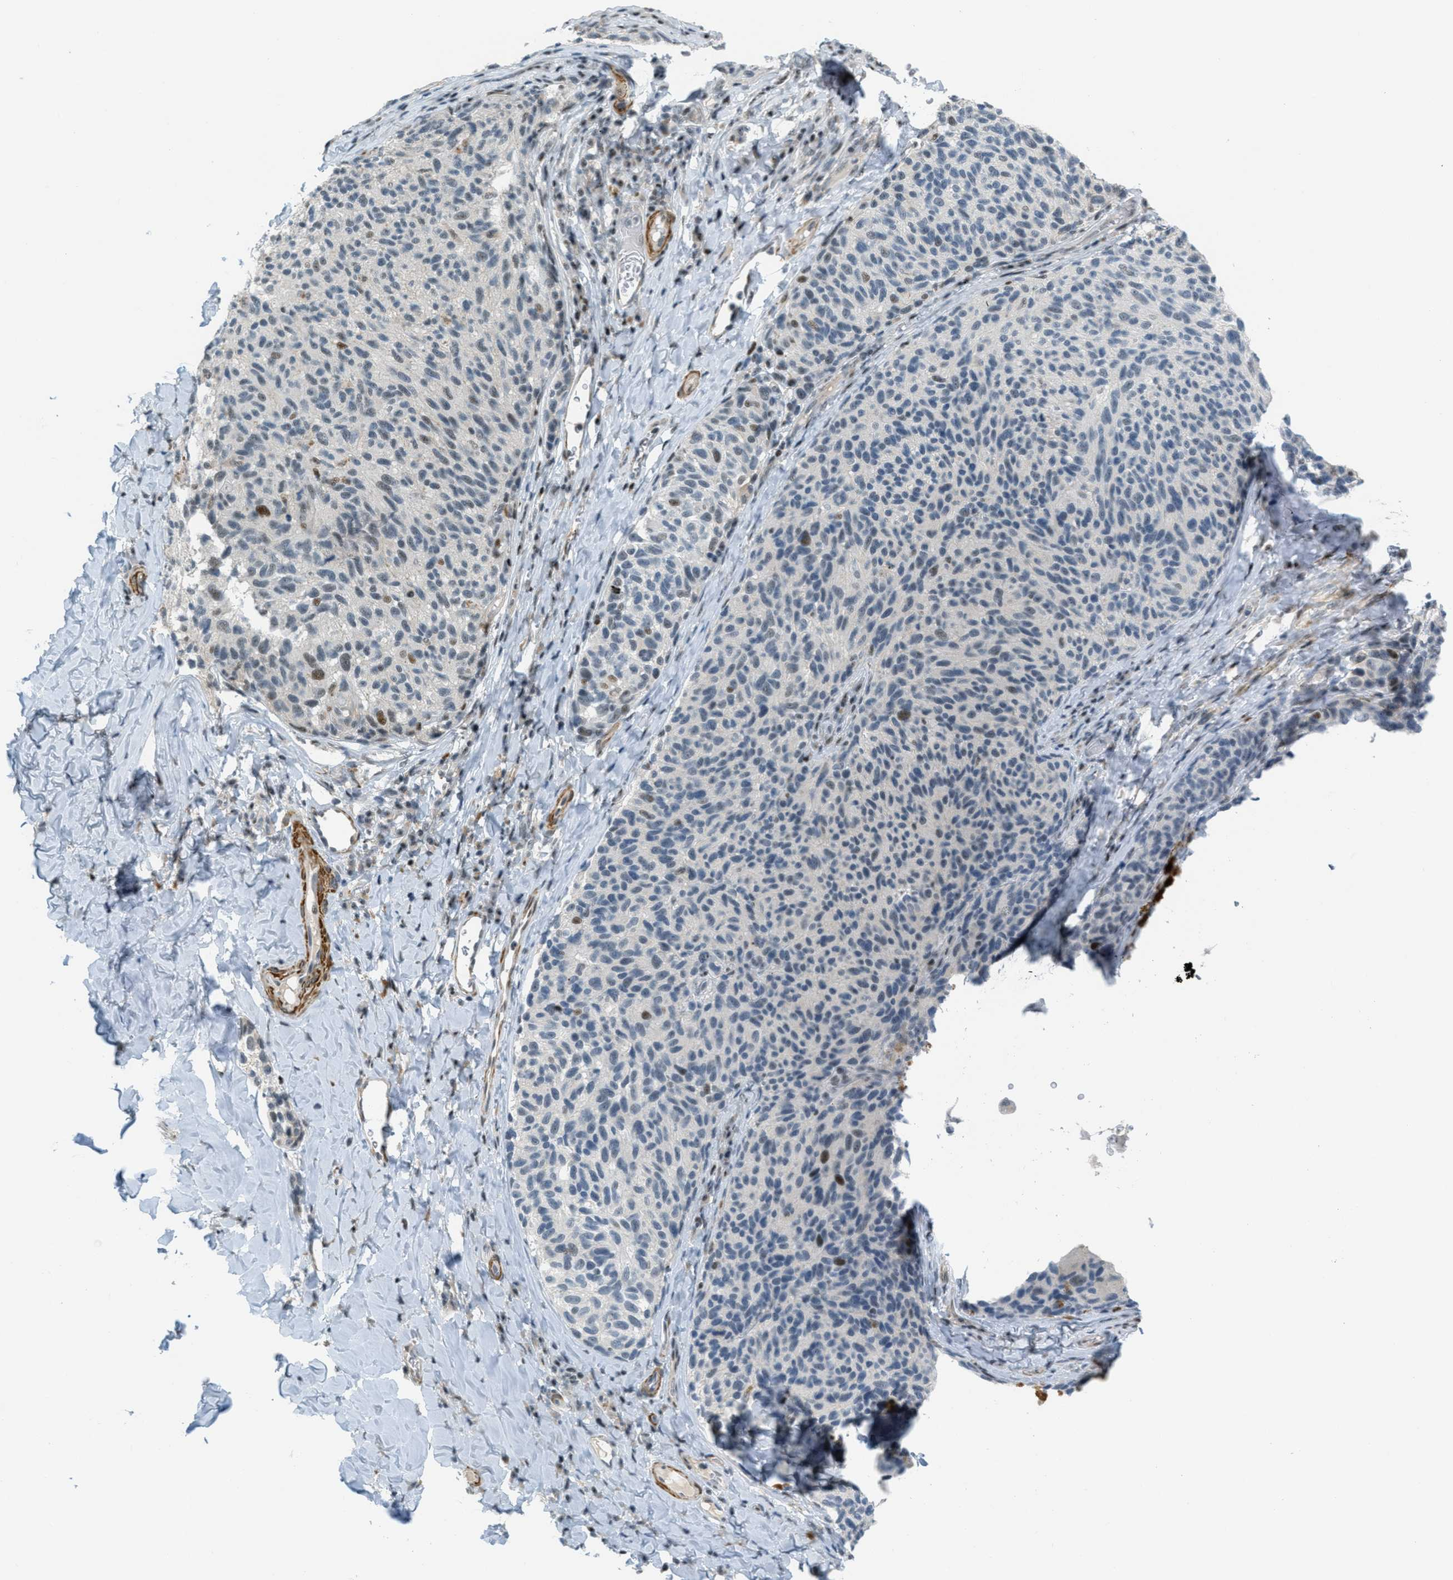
{"staining": {"intensity": "negative", "quantity": "none", "location": "none"}, "tissue": "melanoma", "cell_type": "Tumor cells", "image_type": "cancer", "snomed": [{"axis": "morphology", "description": "Malignant melanoma, NOS"}, {"axis": "topography", "description": "Skin"}], "caption": "A photomicrograph of malignant melanoma stained for a protein demonstrates no brown staining in tumor cells.", "gene": "ZDHHC23", "patient": {"sex": "female", "age": 73}}